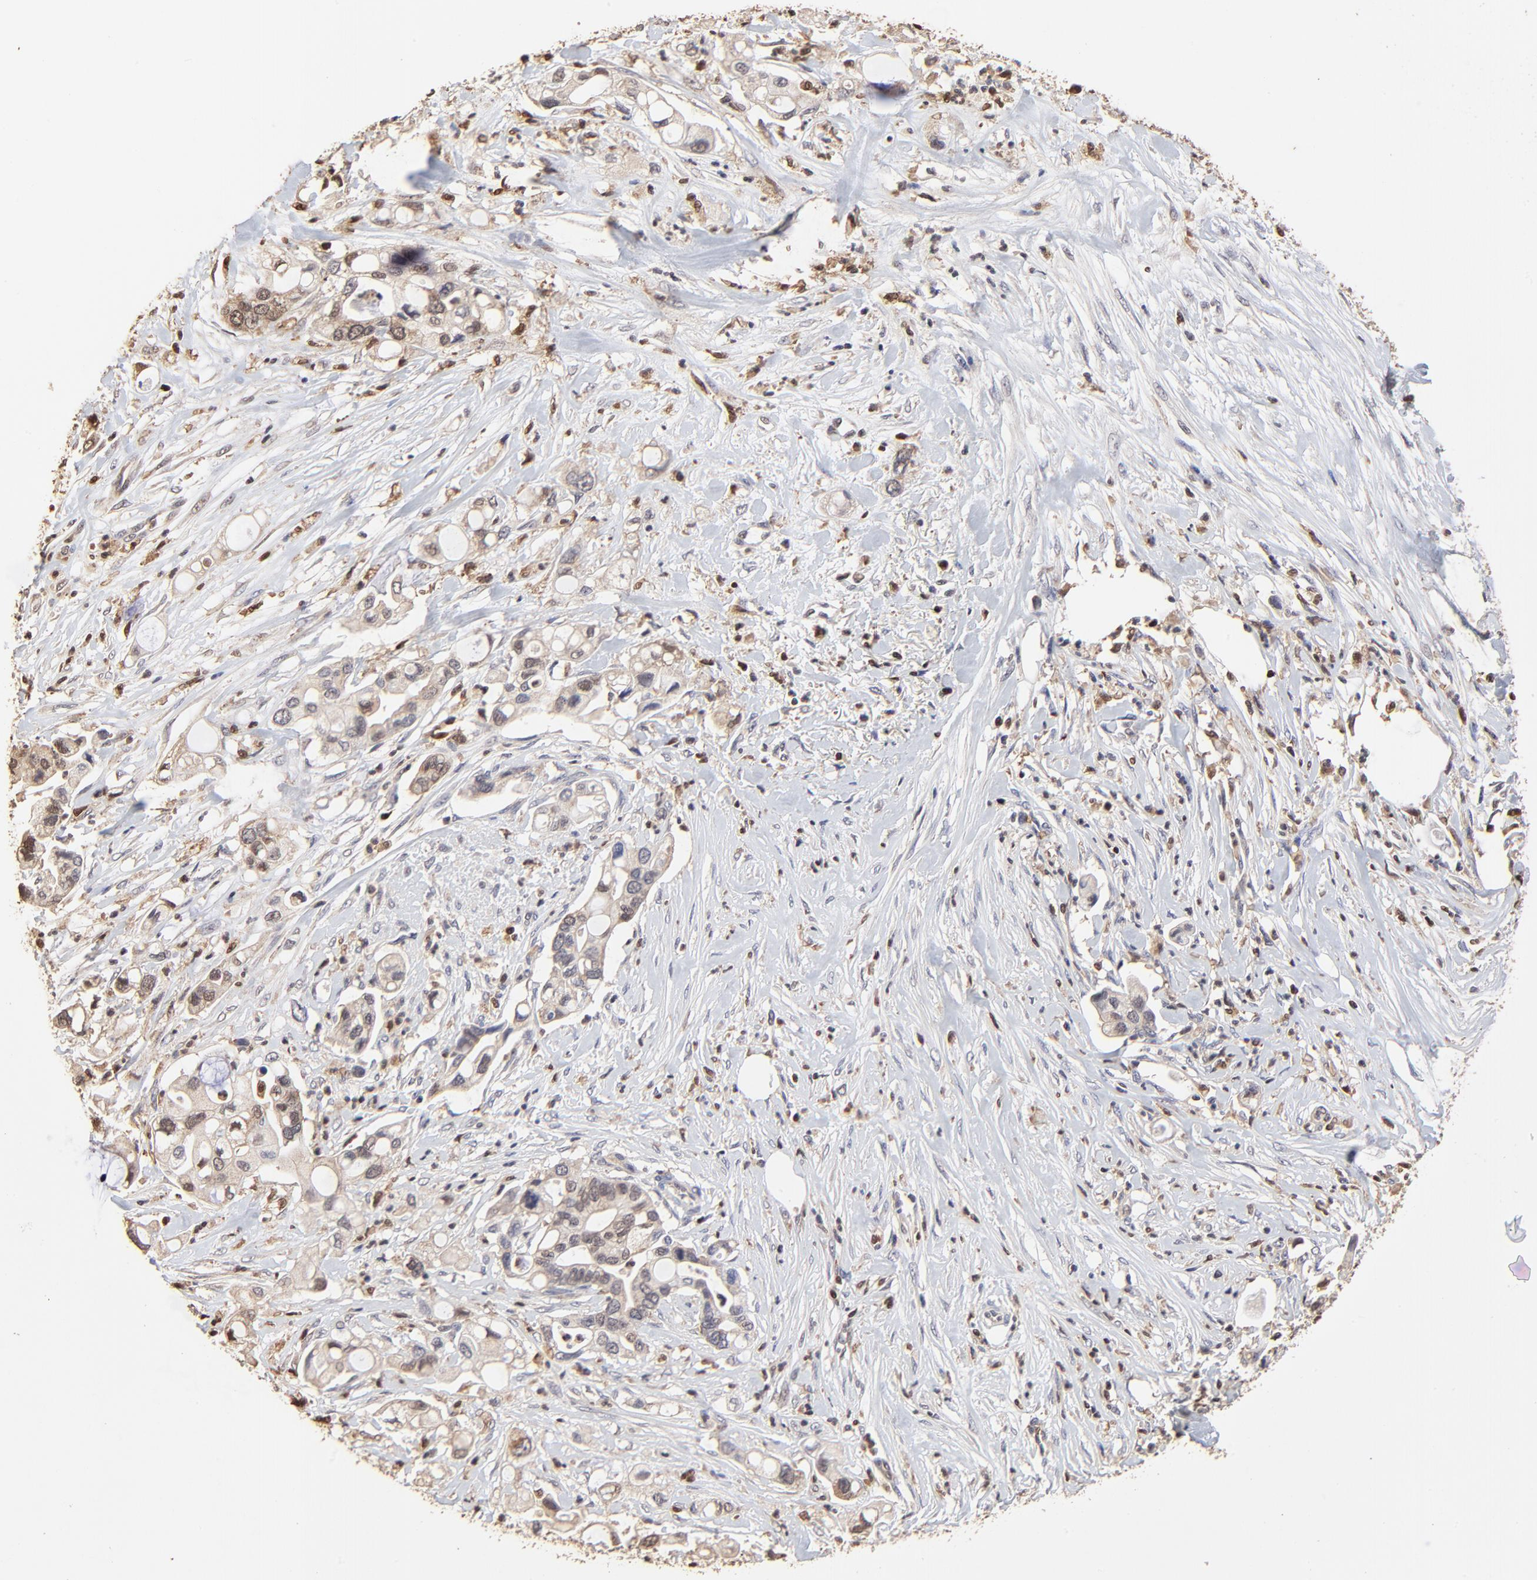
{"staining": {"intensity": "weak", "quantity": "<25%", "location": "nuclear"}, "tissue": "pancreatic cancer", "cell_type": "Tumor cells", "image_type": "cancer", "snomed": [{"axis": "morphology", "description": "Adenocarcinoma, NOS"}, {"axis": "topography", "description": "Pancreas"}], "caption": "The photomicrograph shows no staining of tumor cells in pancreatic cancer. Brightfield microscopy of immunohistochemistry (IHC) stained with DAB (3,3'-diaminobenzidine) (brown) and hematoxylin (blue), captured at high magnification.", "gene": "CASP1", "patient": {"sex": "male", "age": 70}}